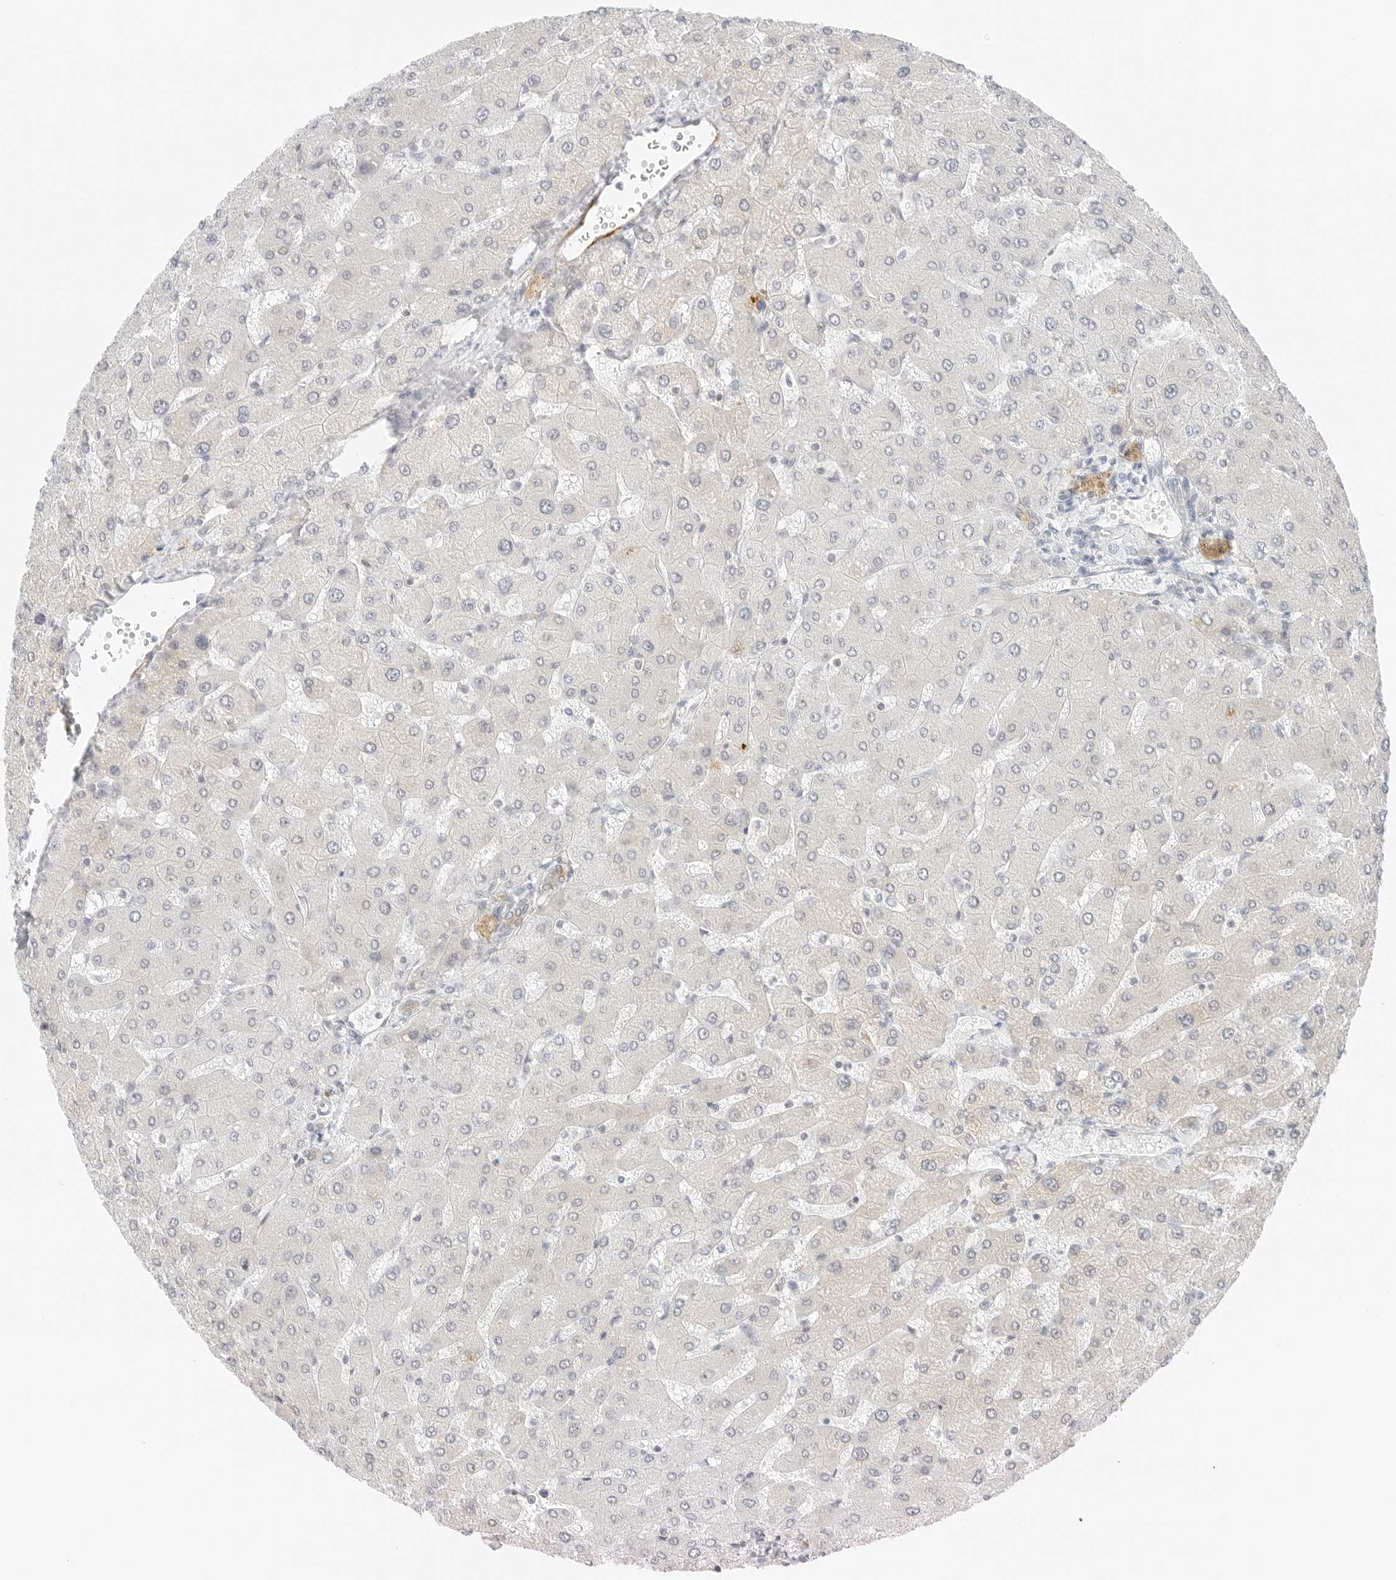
{"staining": {"intensity": "moderate", "quantity": ">75%", "location": "cytoplasmic/membranous"}, "tissue": "liver", "cell_type": "Cholangiocytes", "image_type": "normal", "snomed": [{"axis": "morphology", "description": "Normal tissue, NOS"}, {"axis": "topography", "description": "Liver"}], "caption": "This histopathology image exhibits immunohistochemistry (IHC) staining of benign liver, with medium moderate cytoplasmic/membranous positivity in about >75% of cholangiocytes.", "gene": "IQCC", "patient": {"sex": "male", "age": 55}}